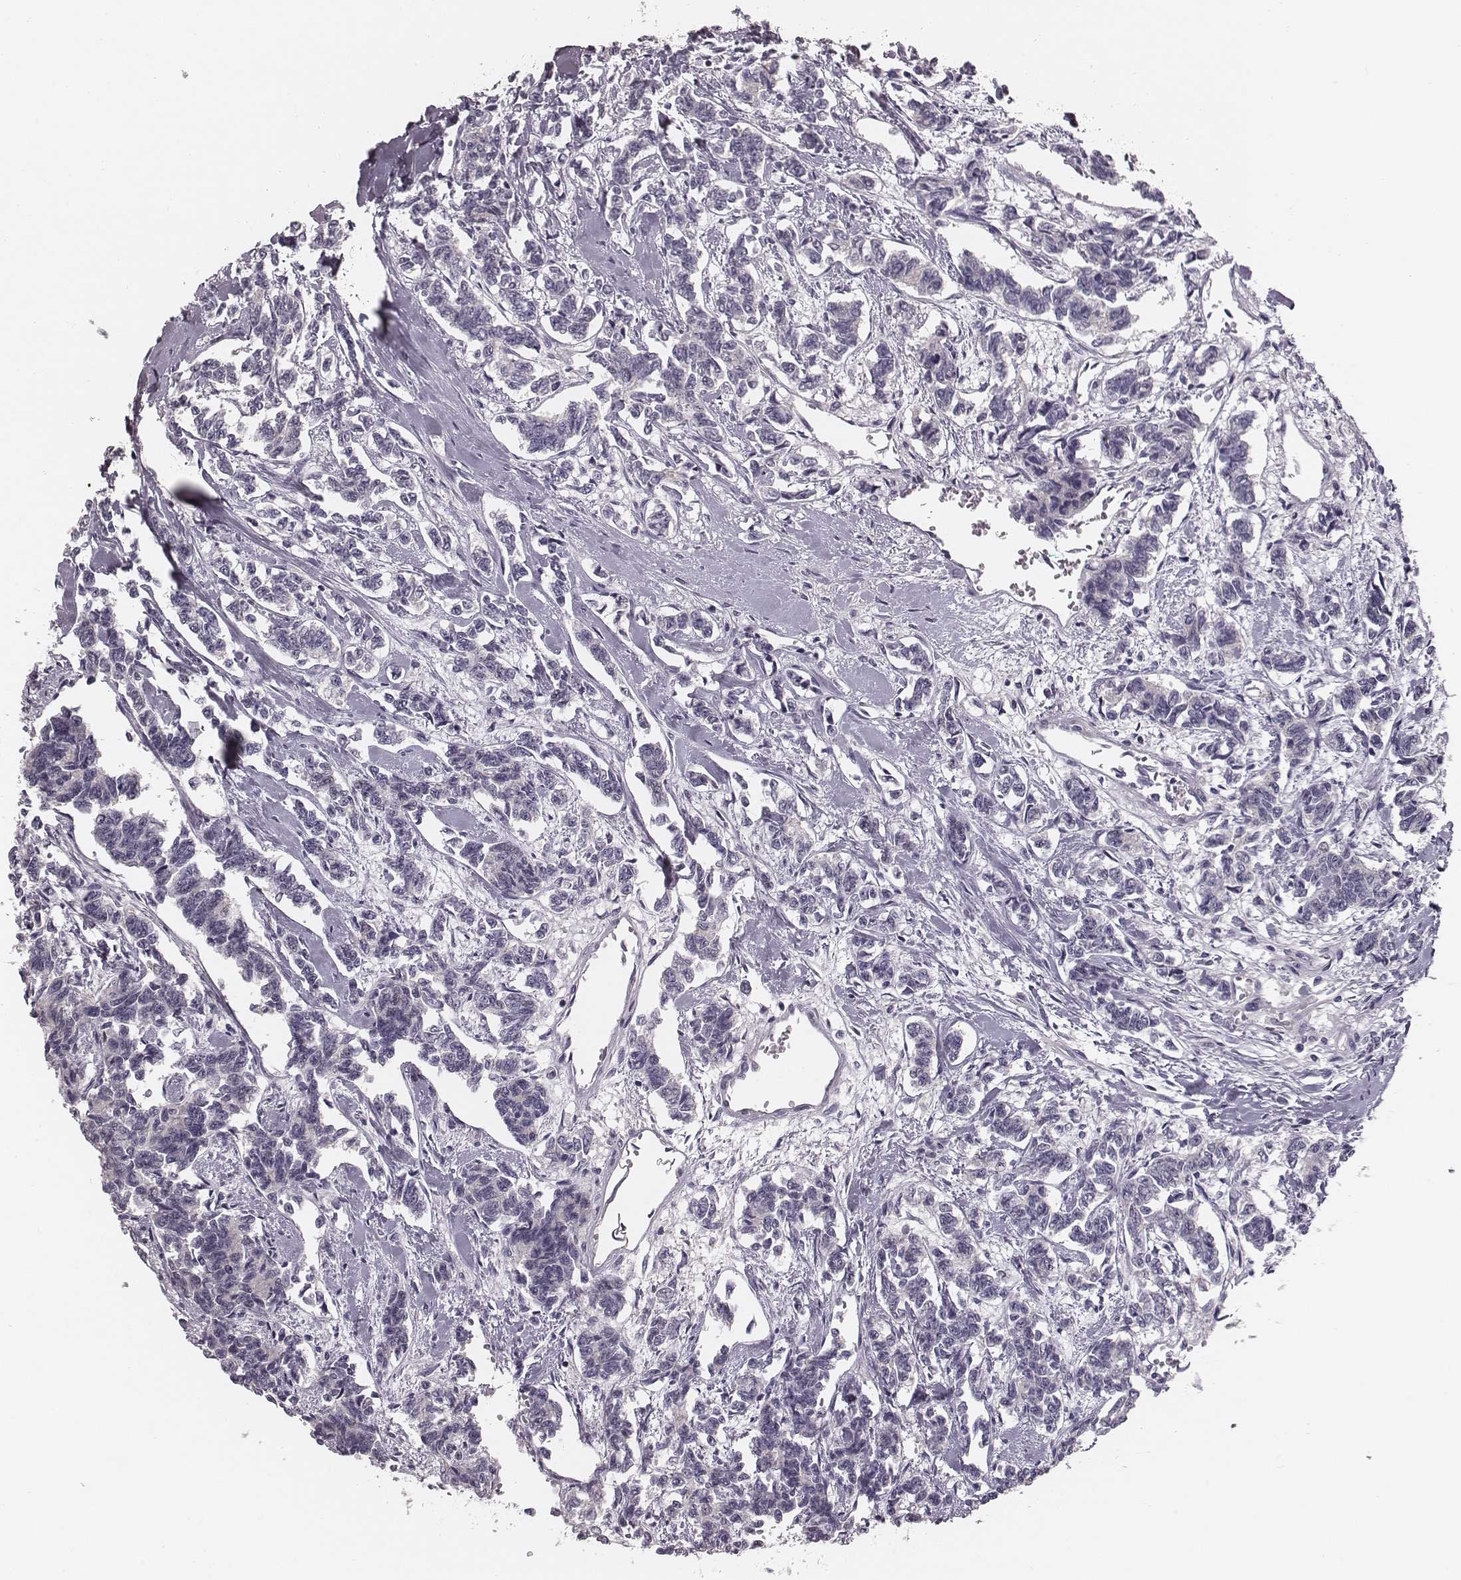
{"staining": {"intensity": "negative", "quantity": "none", "location": "none"}, "tissue": "carcinoid", "cell_type": "Tumor cells", "image_type": "cancer", "snomed": [{"axis": "morphology", "description": "Carcinoid, malignant, NOS"}, {"axis": "topography", "description": "Kidney"}], "caption": "An immunohistochemistry micrograph of carcinoid (malignant) is shown. There is no staining in tumor cells of carcinoid (malignant). Nuclei are stained in blue.", "gene": "CACNG4", "patient": {"sex": "female", "age": 41}}